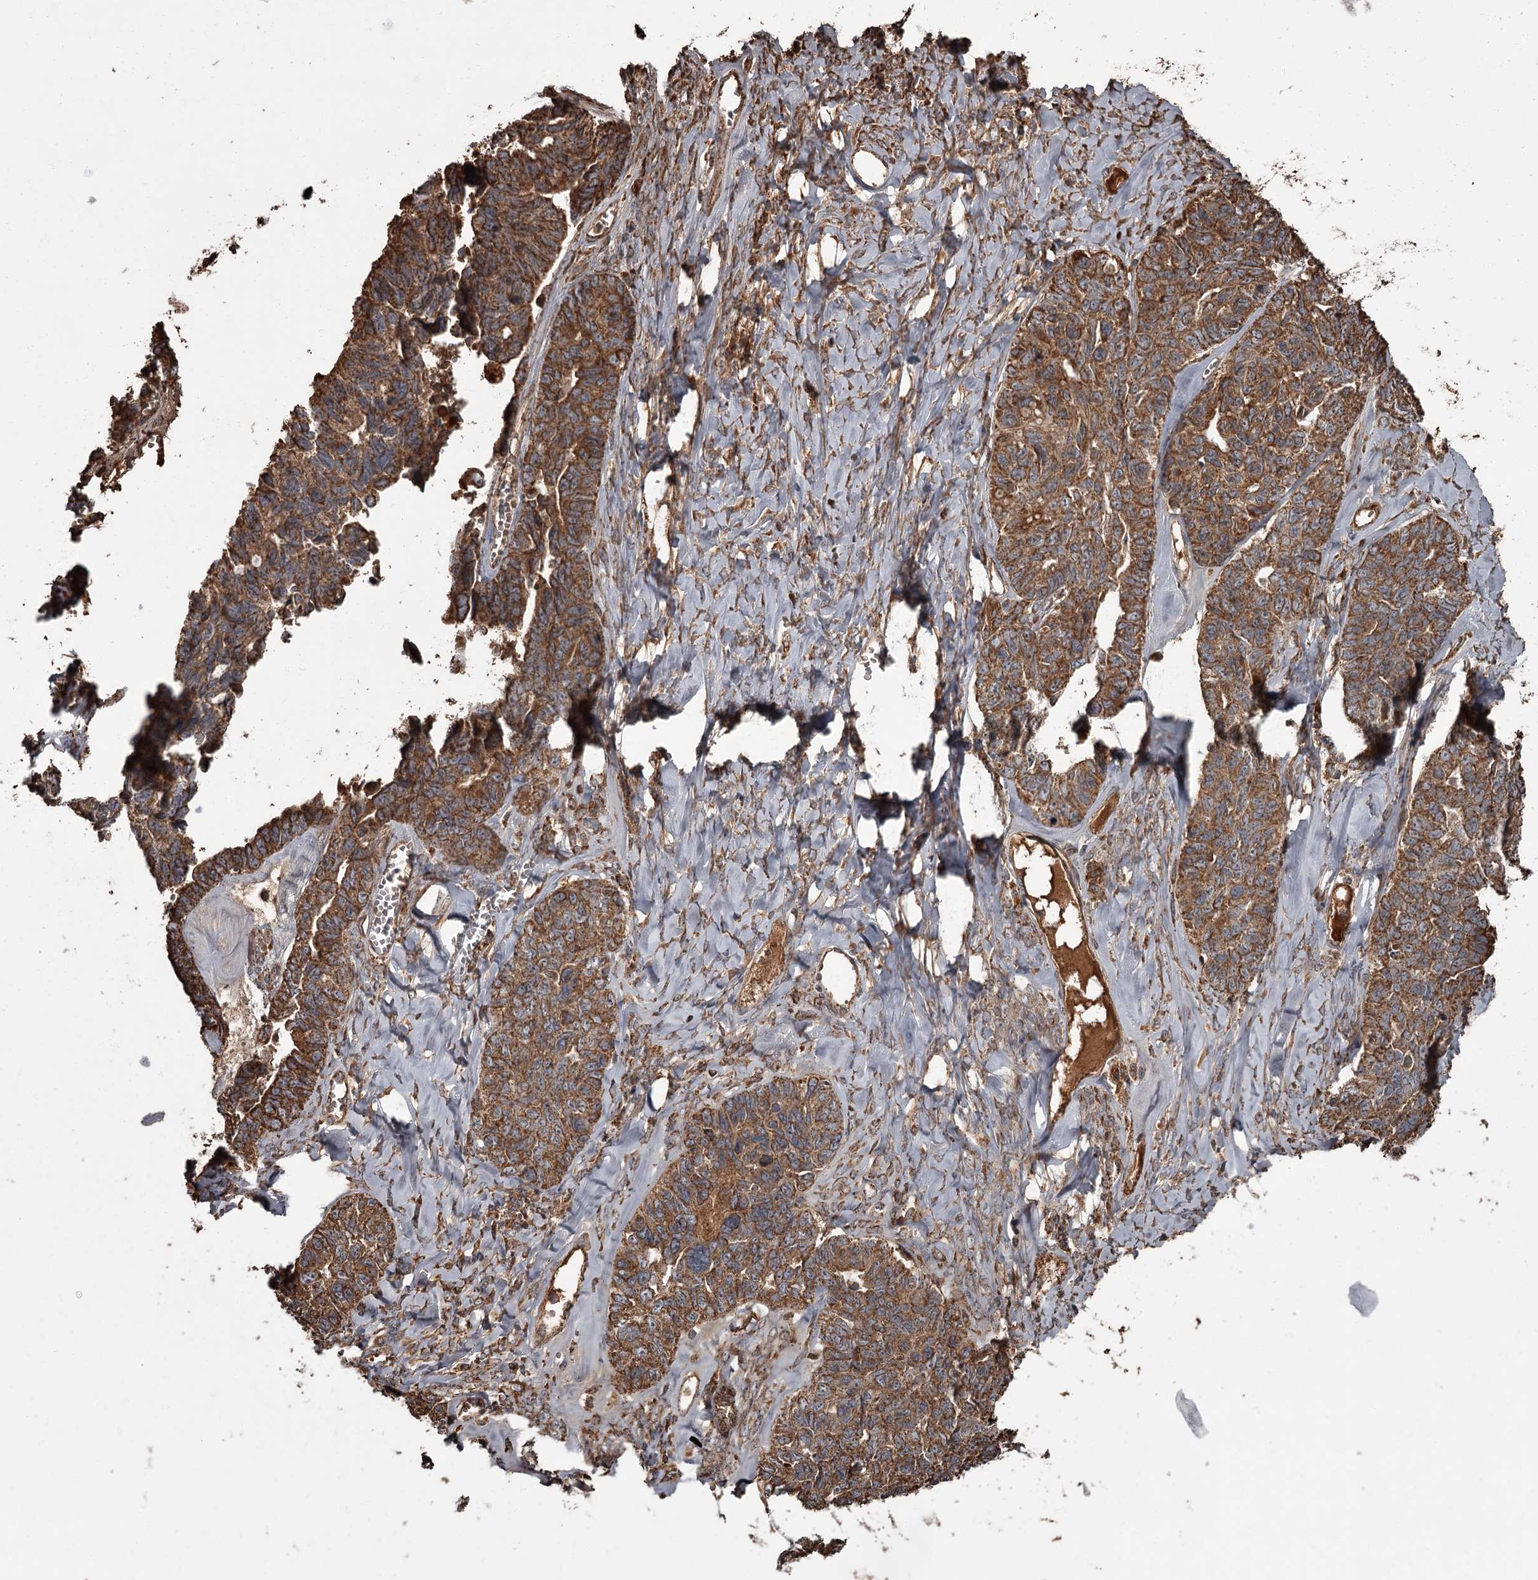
{"staining": {"intensity": "strong", "quantity": ">75%", "location": "cytoplasmic/membranous"}, "tissue": "ovarian cancer", "cell_type": "Tumor cells", "image_type": "cancer", "snomed": [{"axis": "morphology", "description": "Cystadenocarcinoma, serous, NOS"}, {"axis": "topography", "description": "Ovary"}], "caption": "Protein staining exhibits strong cytoplasmic/membranous expression in approximately >75% of tumor cells in serous cystadenocarcinoma (ovarian).", "gene": "THAP9", "patient": {"sex": "female", "age": 79}}